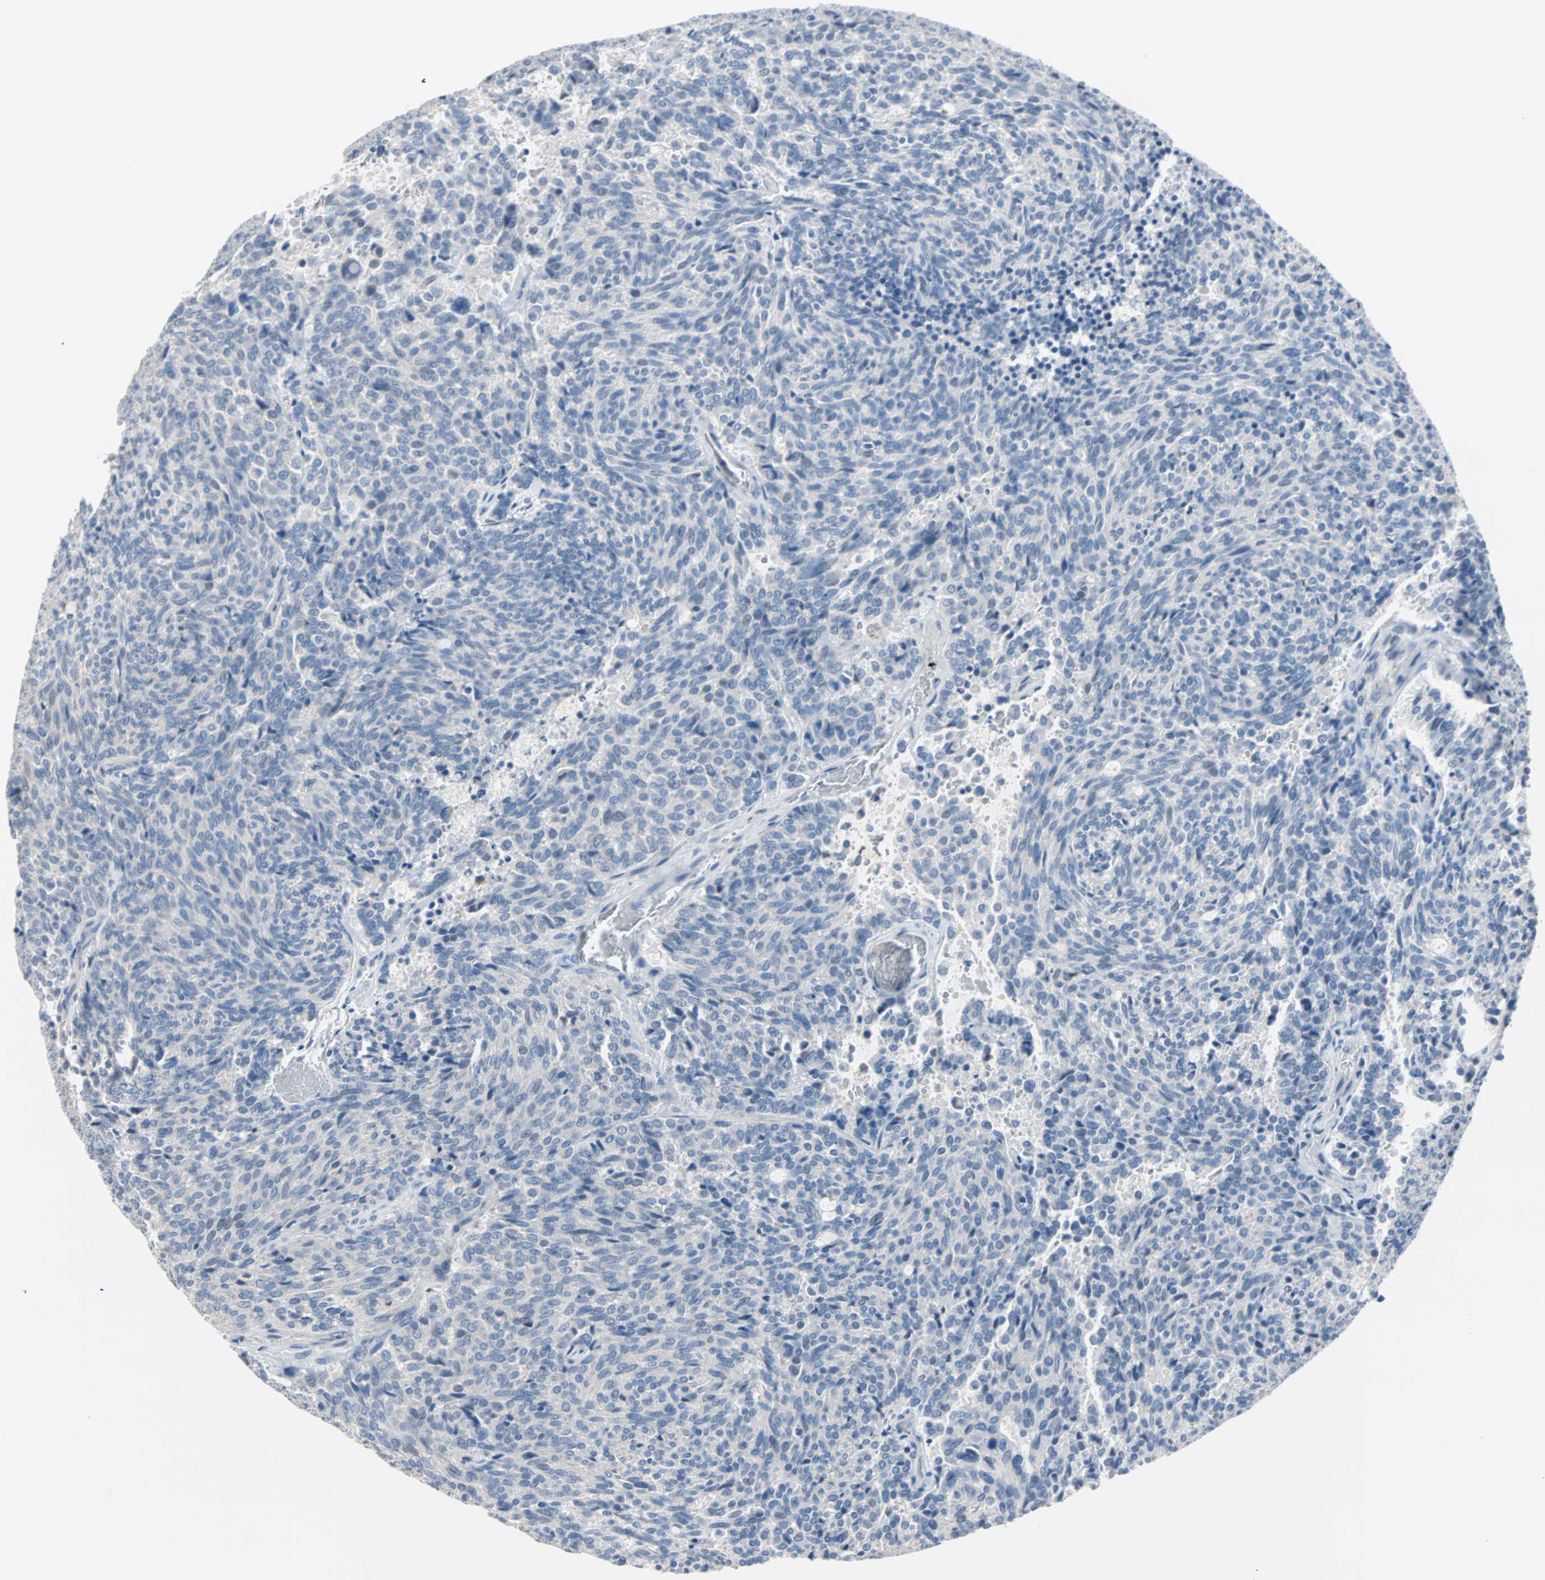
{"staining": {"intensity": "negative", "quantity": "none", "location": "none"}, "tissue": "carcinoid", "cell_type": "Tumor cells", "image_type": "cancer", "snomed": [{"axis": "morphology", "description": "Carcinoid, malignant, NOS"}, {"axis": "topography", "description": "Pancreas"}], "caption": "Immunohistochemistry image of neoplastic tissue: human malignant carcinoid stained with DAB (3,3'-diaminobenzidine) reveals no significant protein staining in tumor cells.", "gene": "ULBP1", "patient": {"sex": "female", "age": 54}}